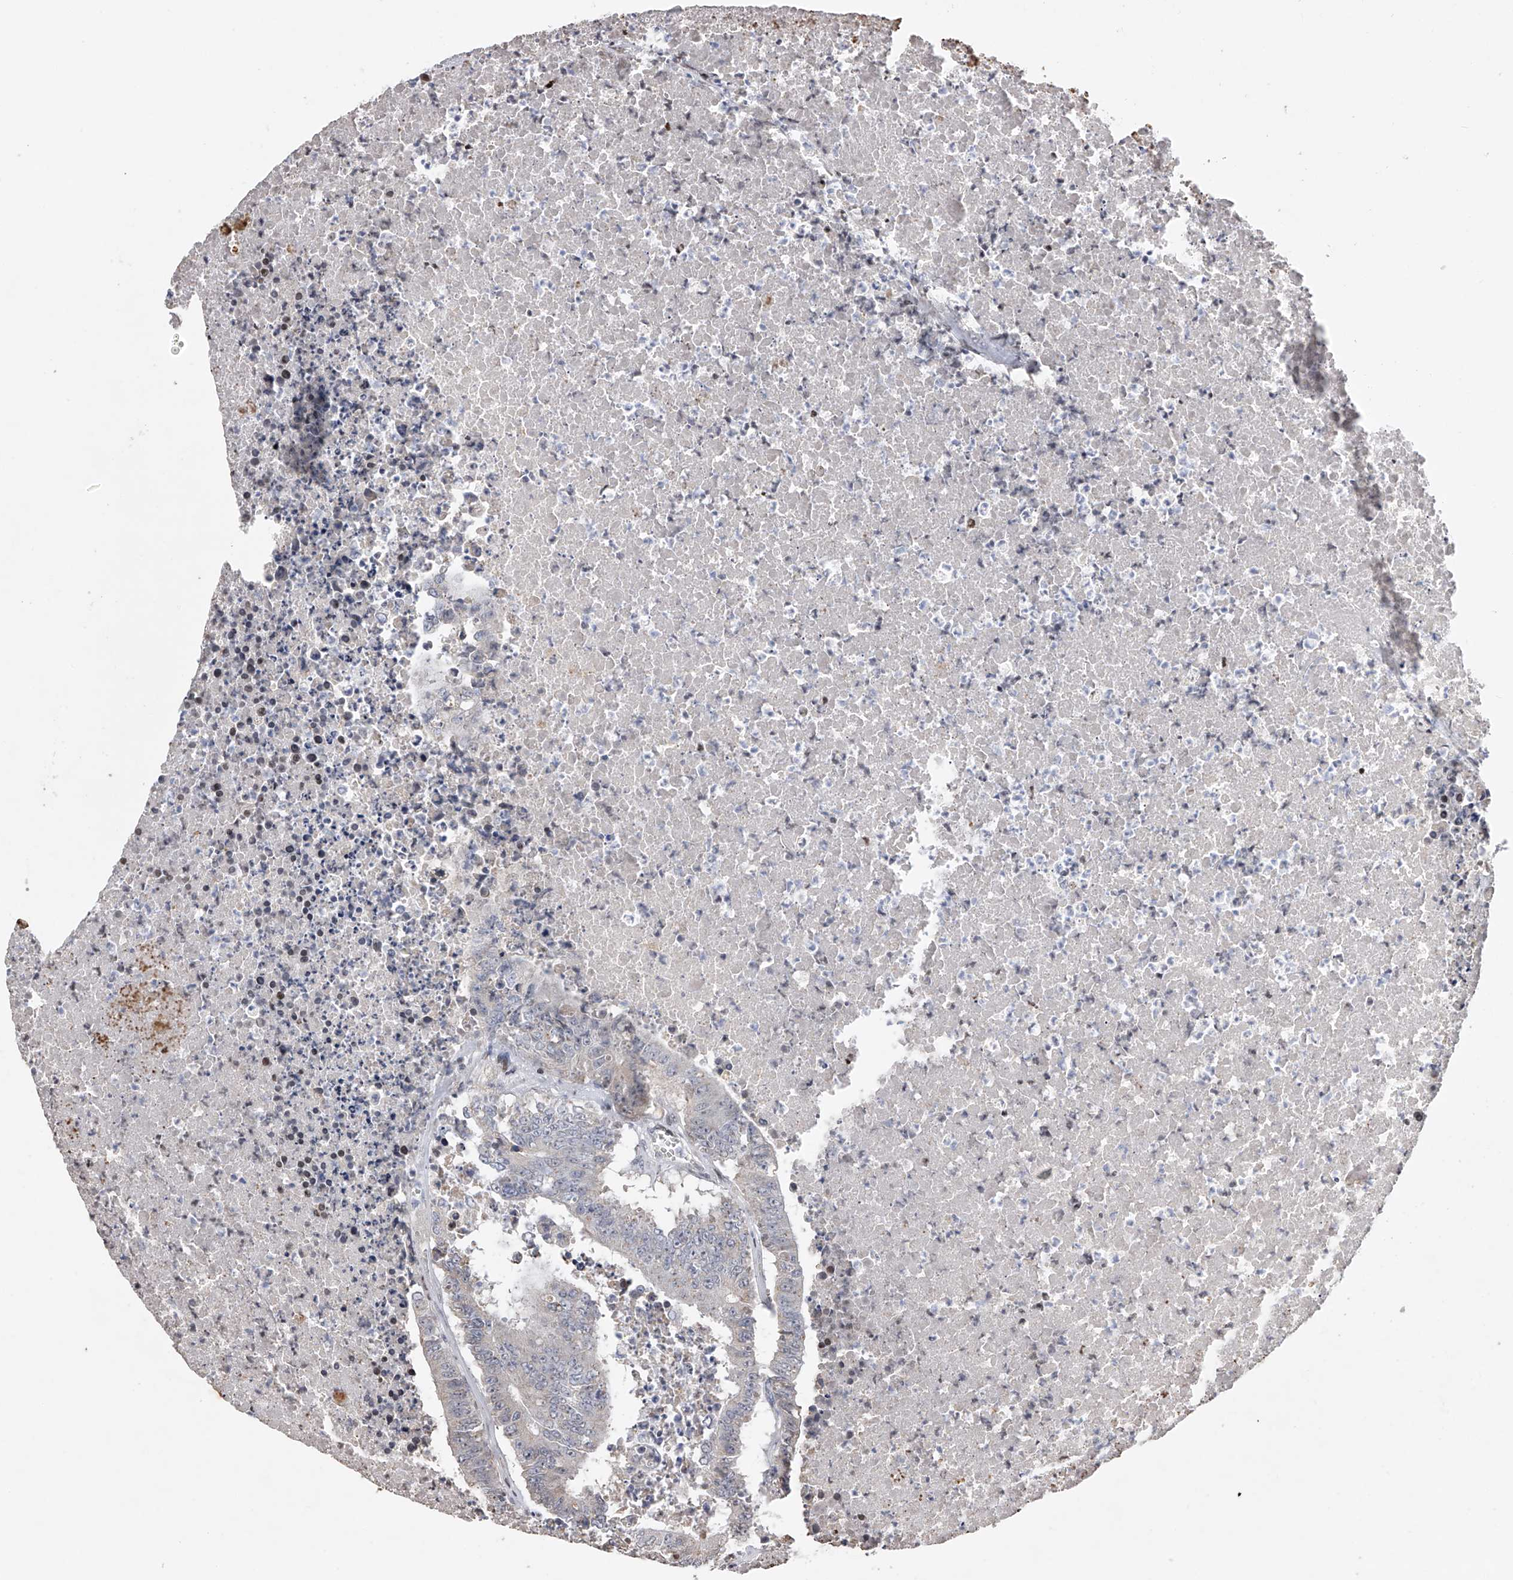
{"staining": {"intensity": "negative", "quantity": "none", "location": "none"}, "tissue": "colorectal cancer", "cell_type": "Tumor cells", "image_type": "cancer", "snomed": [{"axis": "morphology", "description": "Adenocarcinoma, NOS"}, {"axis": "topography", "description": "Colon"}], "caption": "Immunohistochemistry (IHC) histopathology image of human colorectal adenocarcinoma stained for a protein (brown), which displays no expression in tumor cells.", "gene": "RWDD2A", "patient": {"sex": "male", "age": 87}}